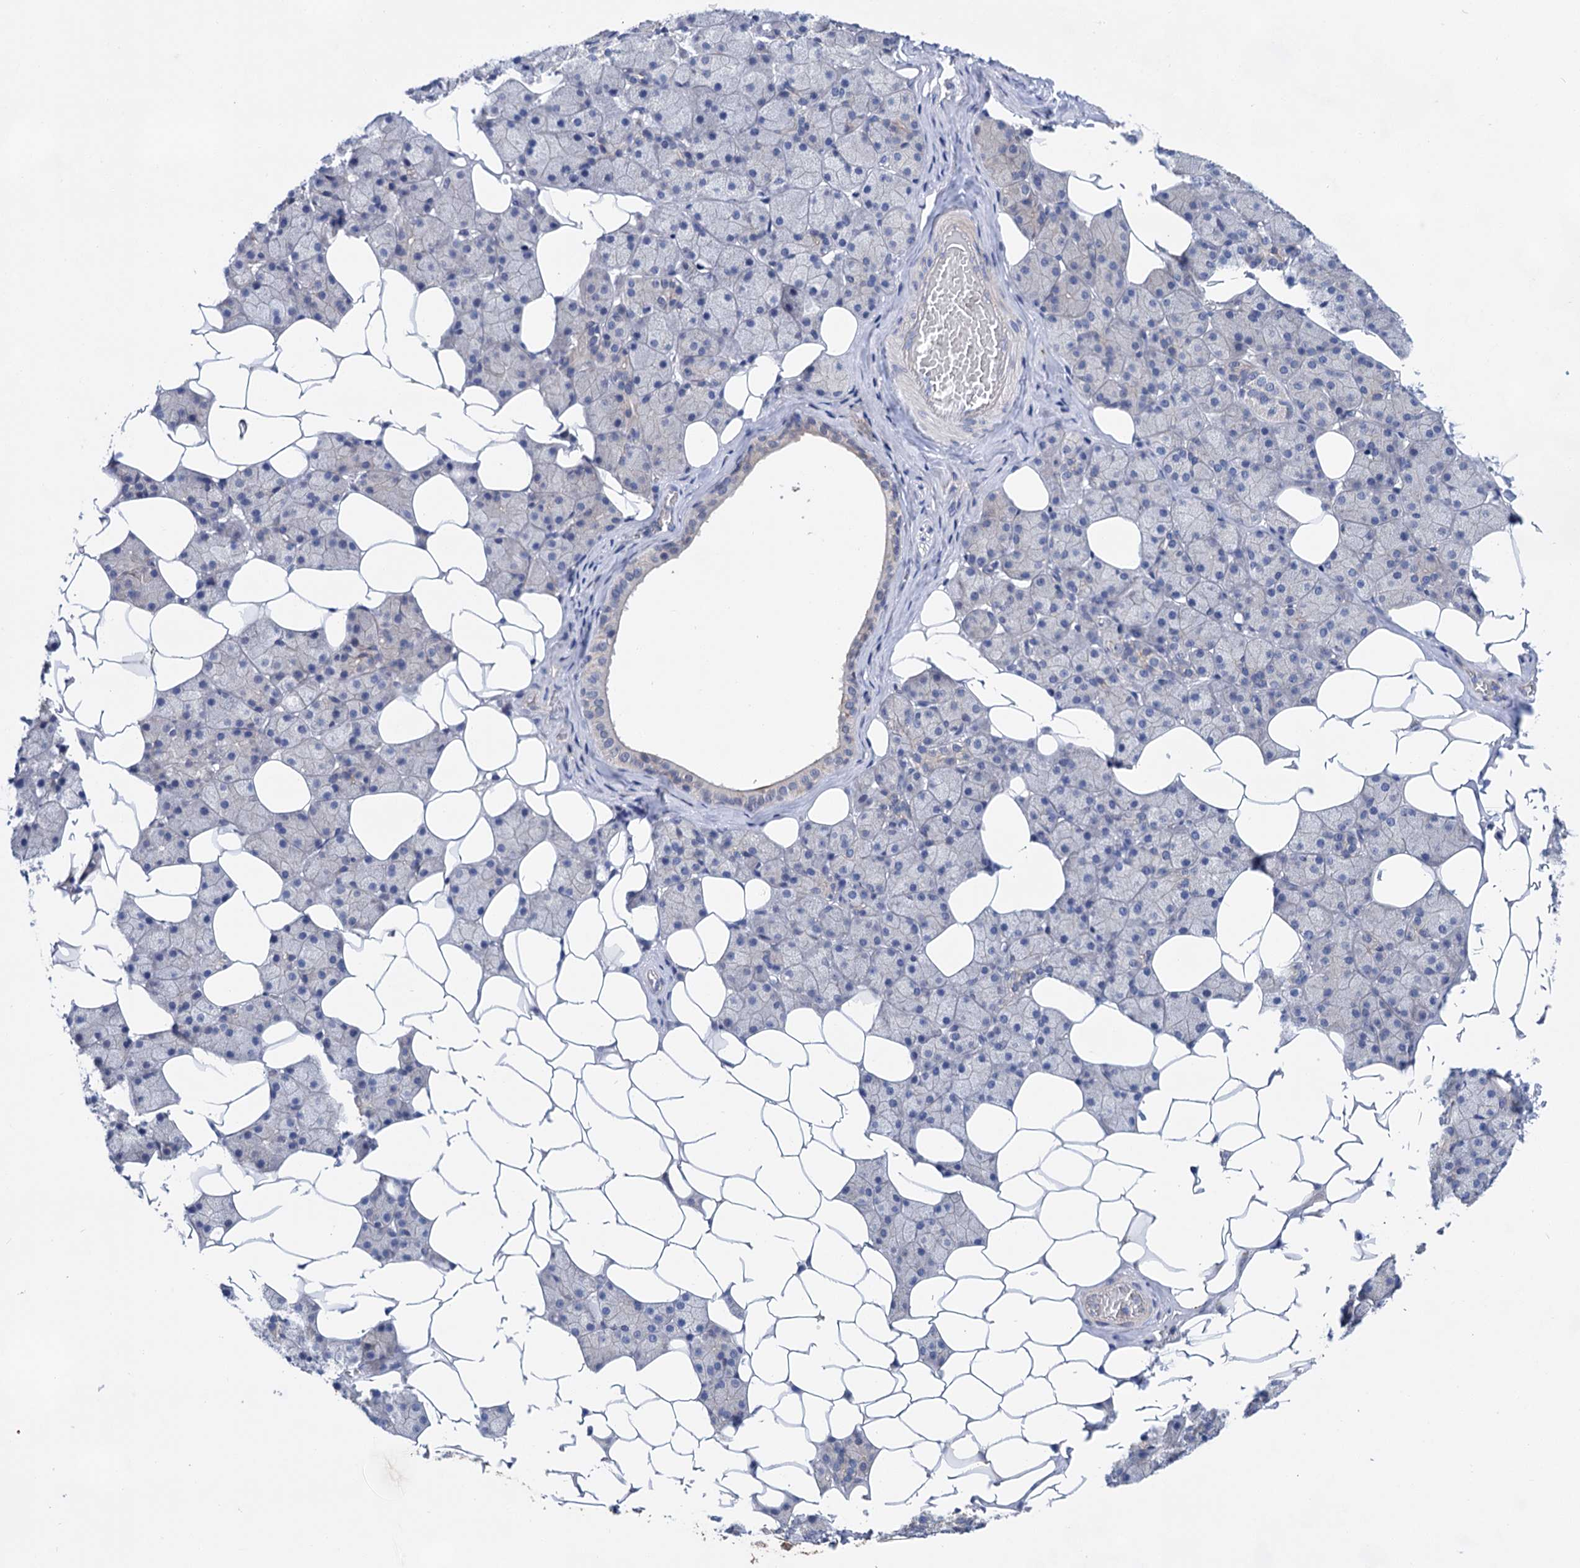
{"staining": {"intensity": "negative", "quantity": "none", "location": "none"}, "tissue": "salivary gland", "cell_type": "Glandular cells", "image_type": "normal", "snomed": [{"axis": "morphology", "description": "Normal tissue, NOS"}, {"axis": "topography", "description": "Salivary gland"}], "caption": "High magnification brightfield microscopy of unremarkable salivary gland stained with DAB (3,3'-diaminobenzidine) (brown) and counterstained with hematoxylin (blue): glandular cells show no significant expression. (DAB immunohistochemistry with hematoxylin counter stain).", "gene": "MORN3", "patient": {"sex": "female", "age": 33}}